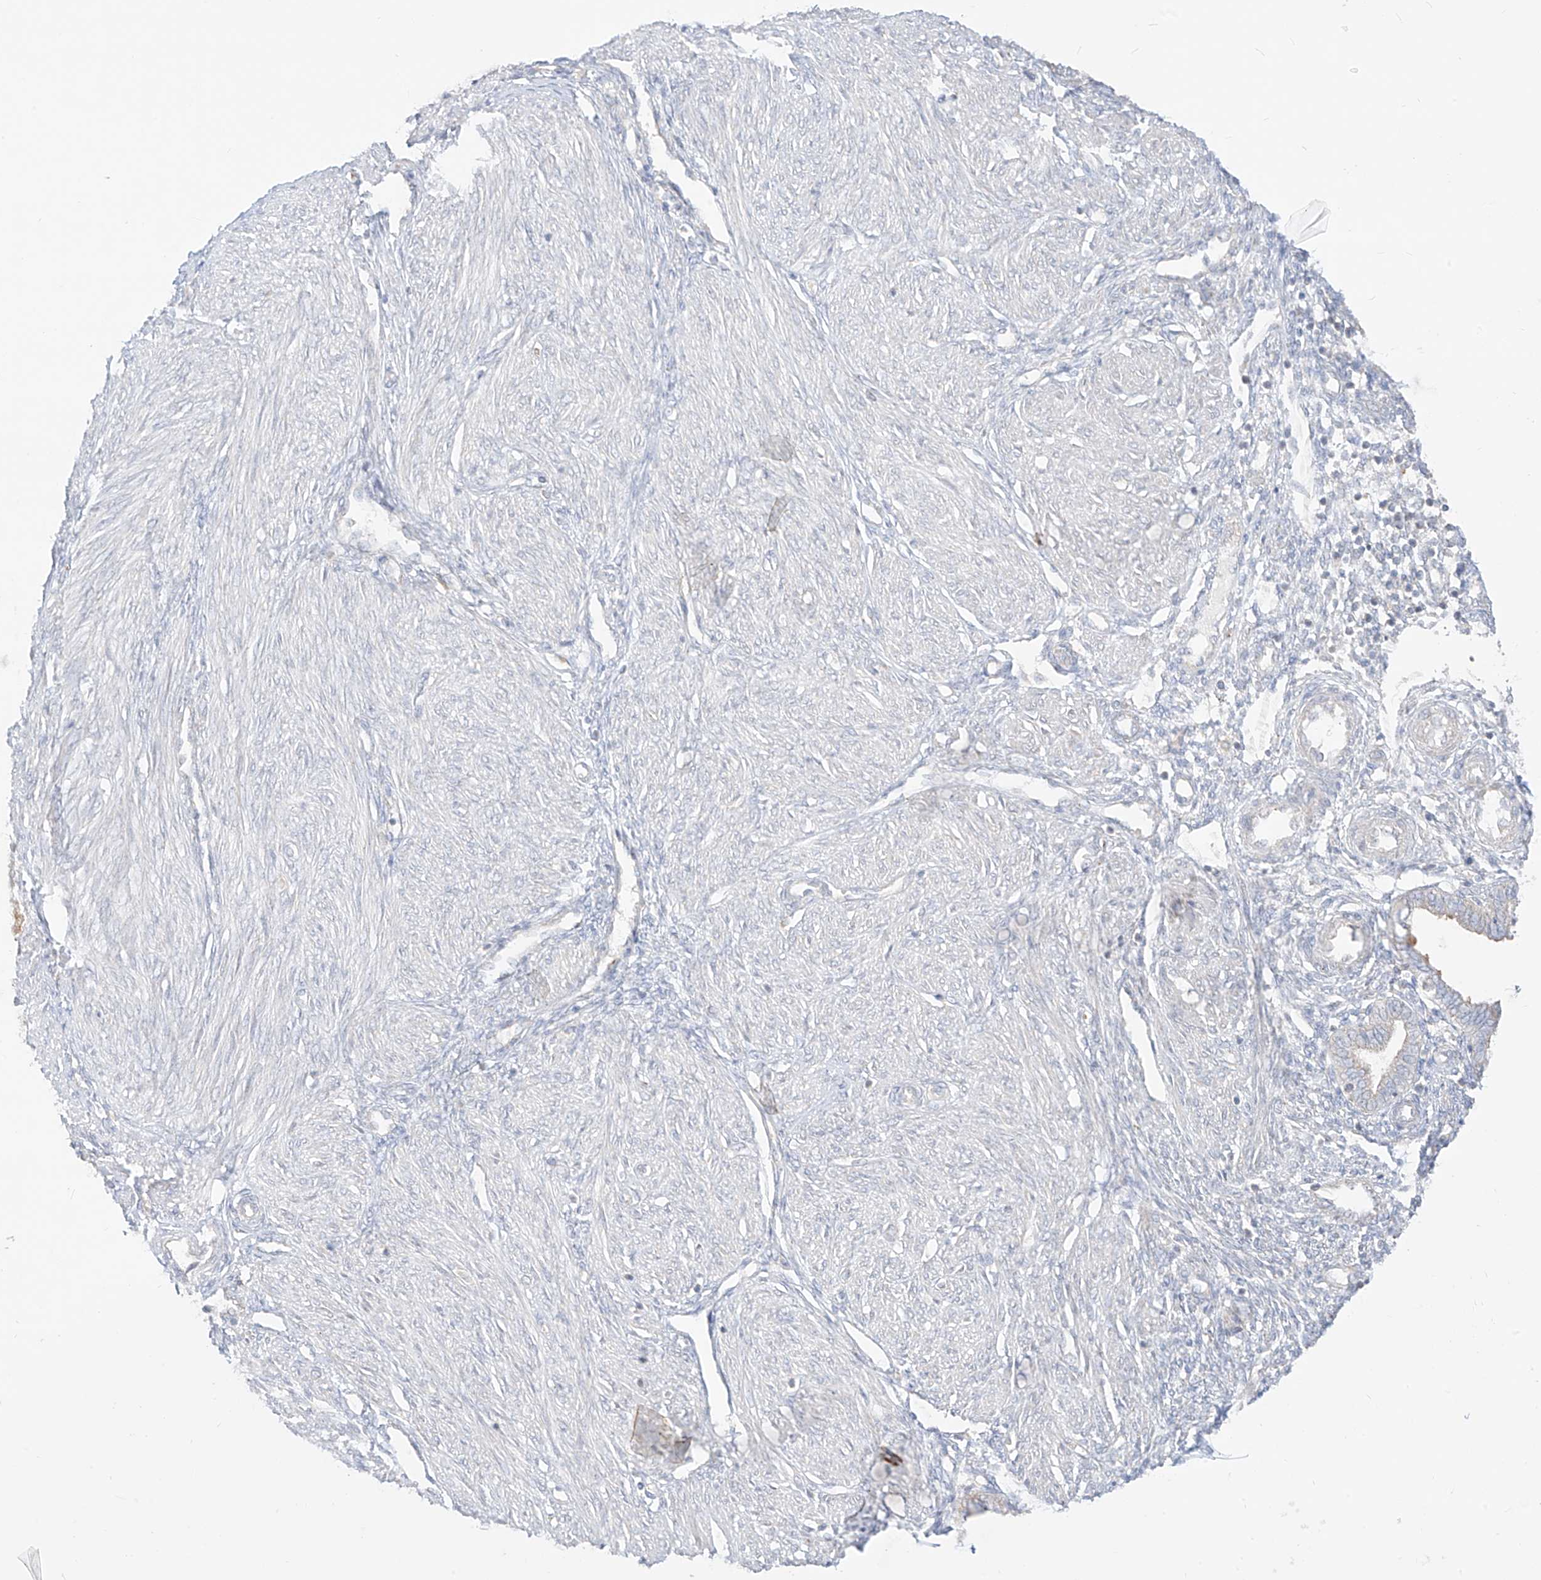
{"staining": {"intensity": "negative", "quantity": "none", "location": "none"}, "tissue": "endometrium", "cell_type": "Cells in endometrial stroma", "image_type": "normal", "snomed": [{"axis": "morphology", "description": "Normal tissue, NOS"}, {"axis": "topography", "description": "Endometrium"}], "caption": "This is an immunohistochemistry photomicrograph of unremarkable endometrium. There is no staining in cells in endometrial stroma.", "gene": "SYTL3", "patient": {"sex": "female", "age": 53}}